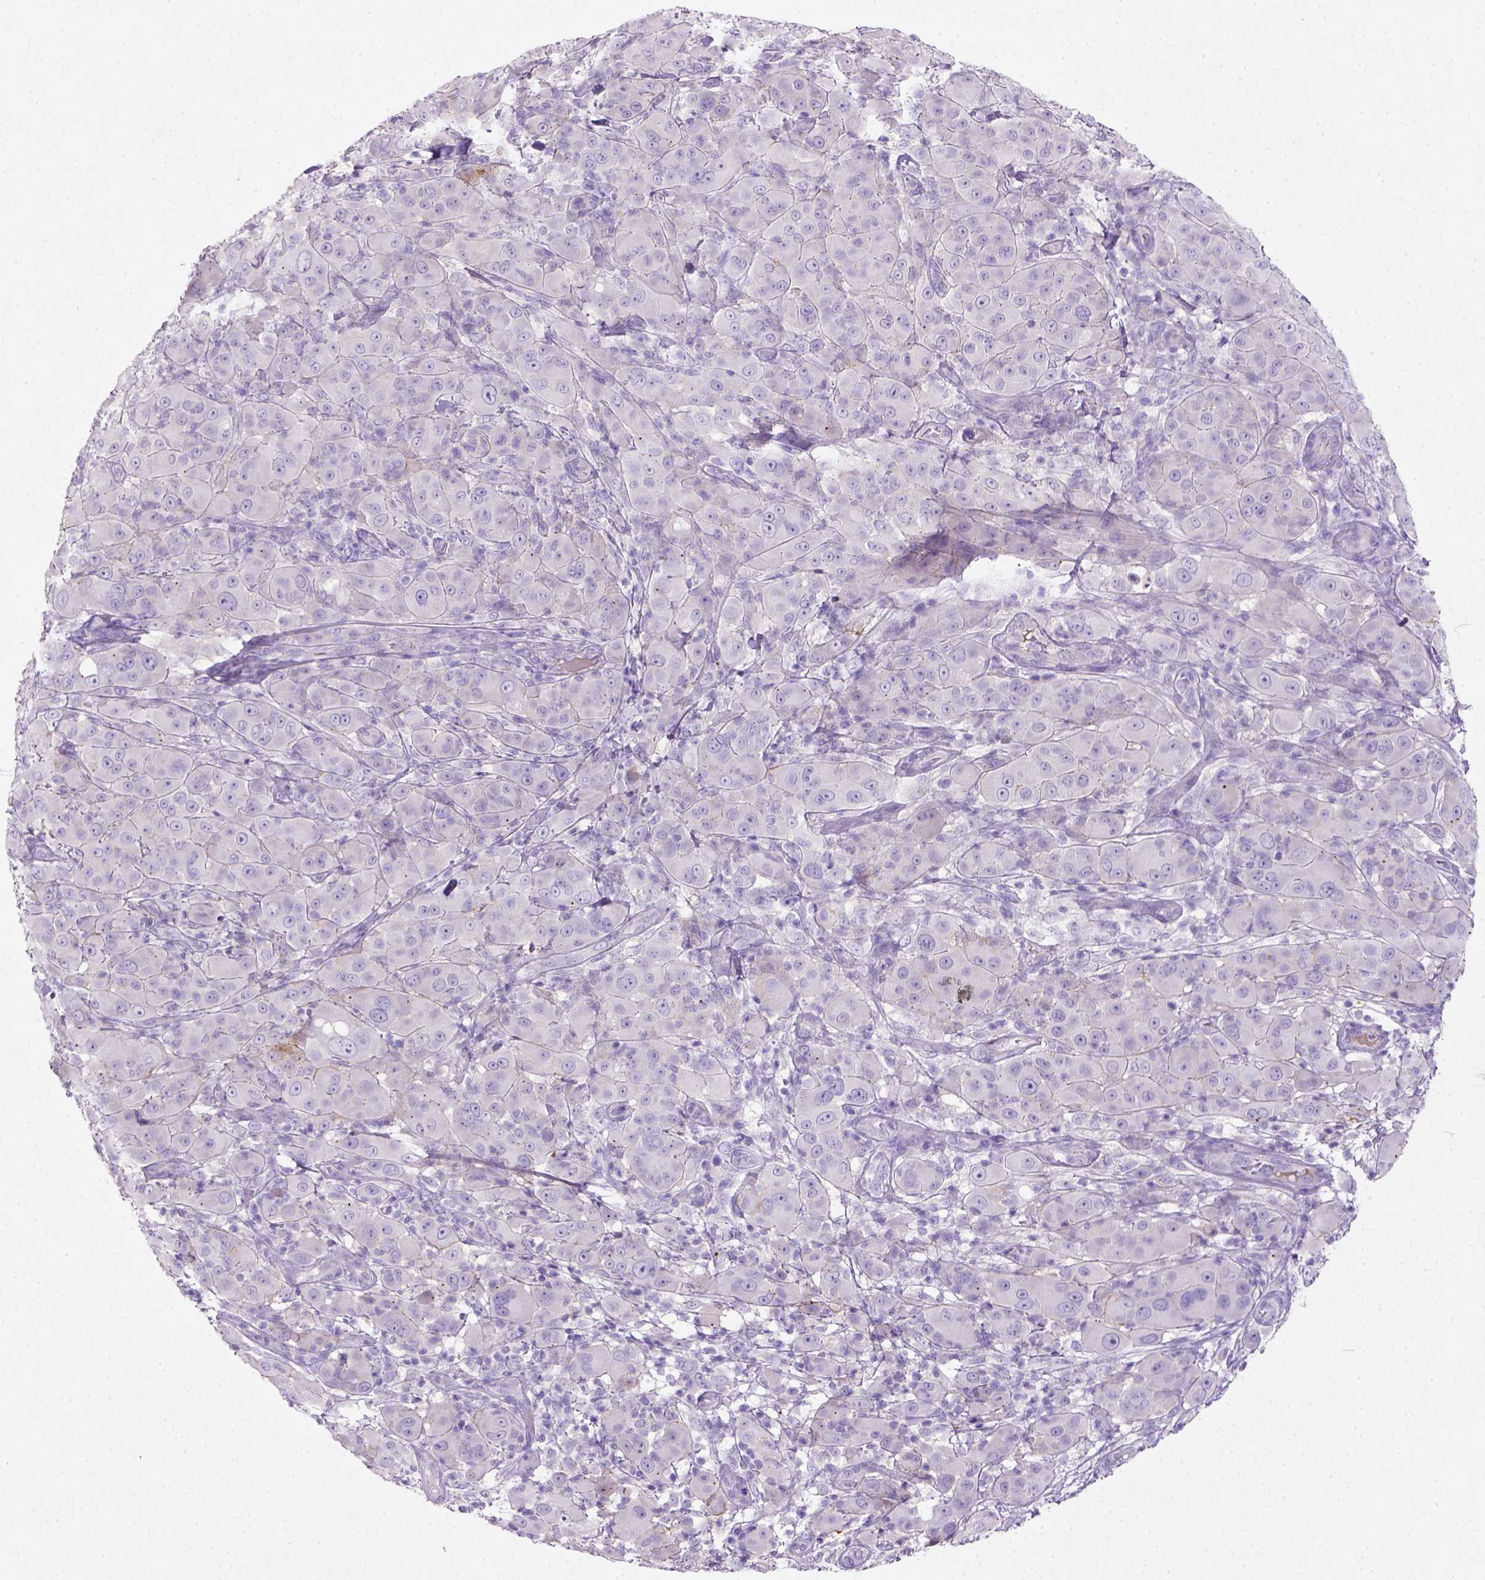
{"staining": {"intensity": "negative", "quantity": "none", "location": "none"}, "tissue": "melanoma", "cell_type": "Tumor cells", "image_type": "cancer", "snomed": [{"axis": "morphology", "description": "Malignant melanoma, NOS"}, {"axis": "topography", "description": "Skin"}], "caption": "Tumor cells are negative for protein expression in human melanoma.", "gene": "NUDT2", "patient": {"sex": "female", "age": 87}}